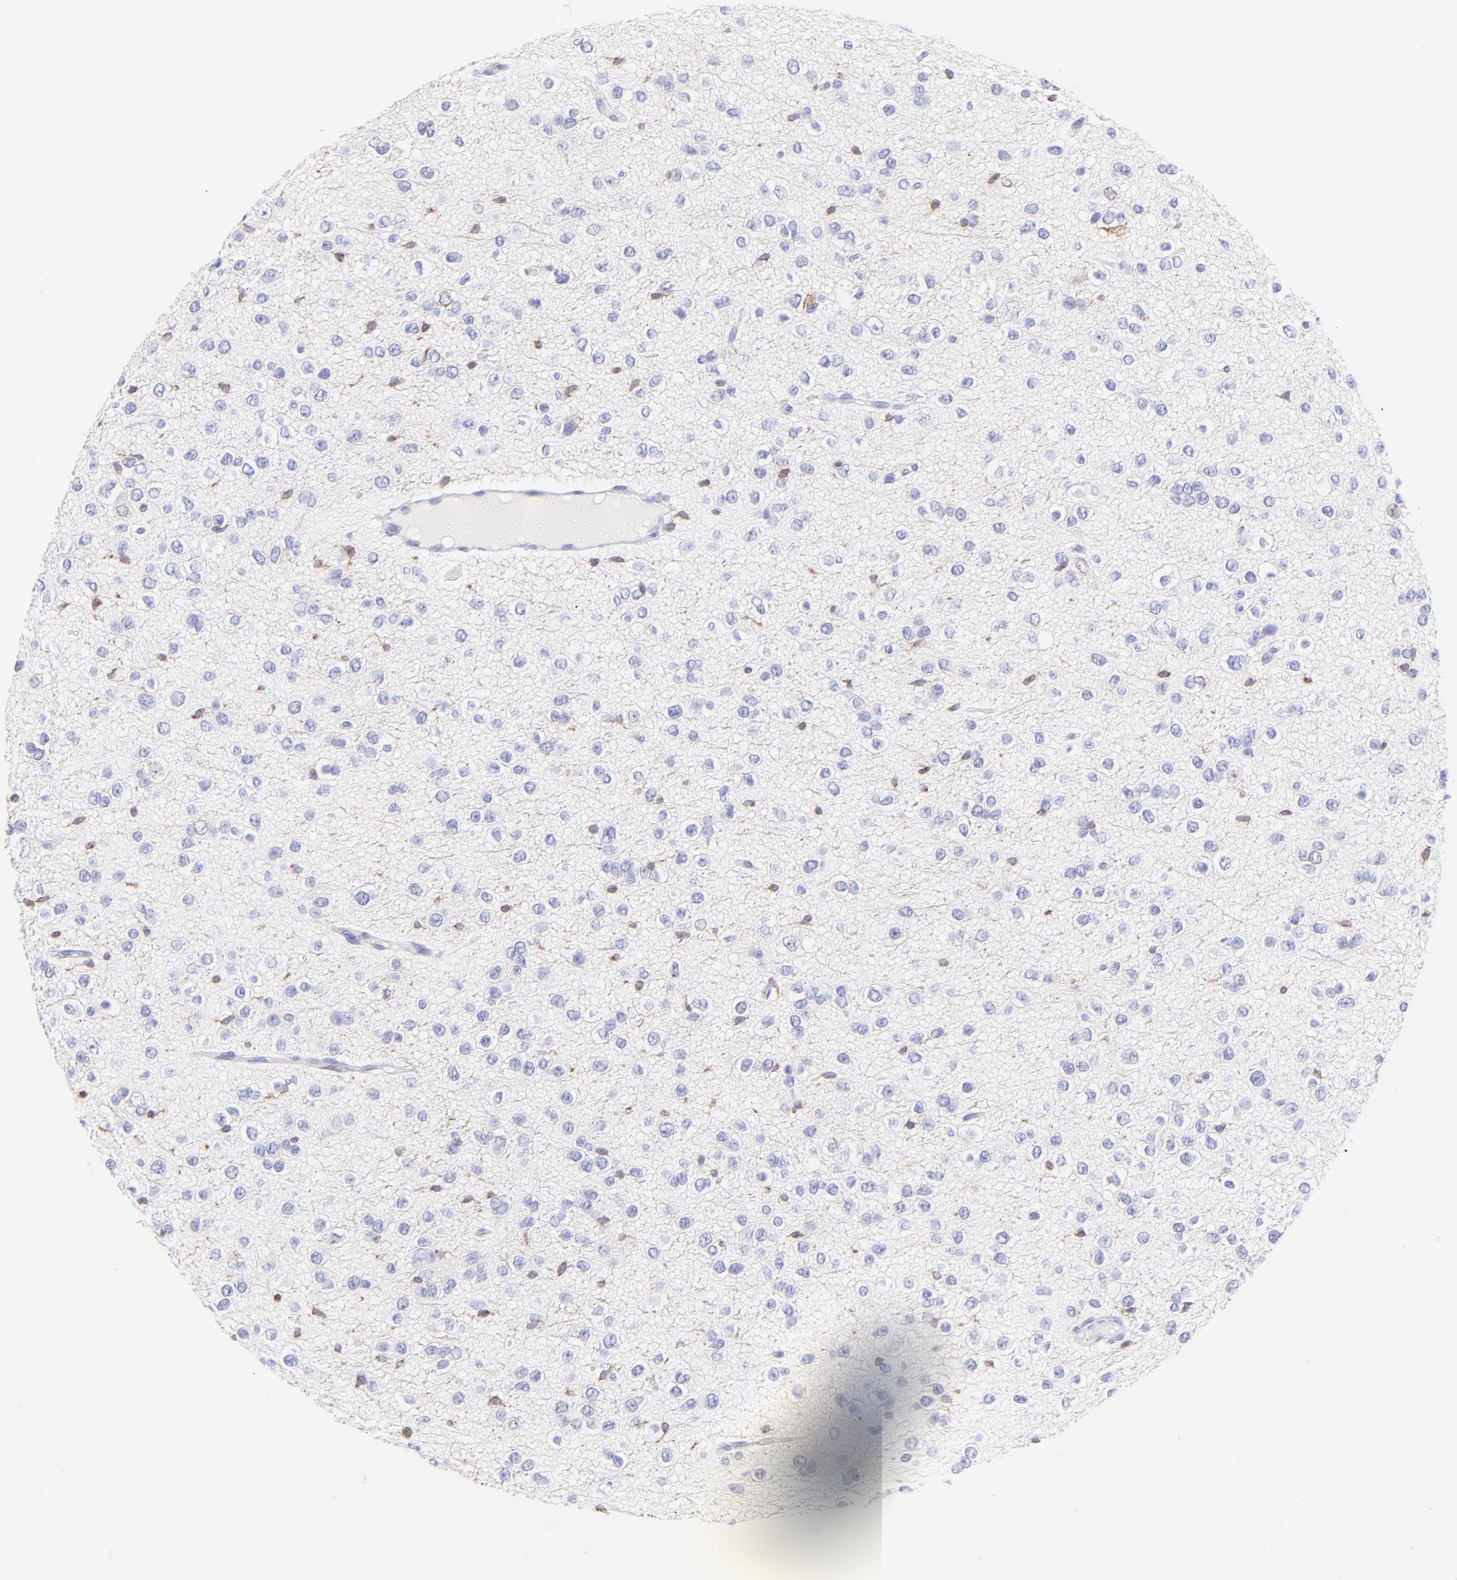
{"staining": {"intensity": "negative", "quantity": "none", "location": "none"}, "tissue": "glioma", "cell_type": "Tumor cells", "image_type": "cancer", "snomed": [{"axis": "morphology", "description": "Glioma, malignant, Low grade"}, {"axis": "topography", "description": "Brain"}], "caption": "Tumor cells are negative for protein expression in human glioma. Brightfield microscopy of immunohistochemistry stained with DAB (3,3'-diaminobenzidine) (brown) and hematoxylin (blue), captured at high magnification.", "gene": "IRAG2", "patient": {"sex": "male", "age": 42}}